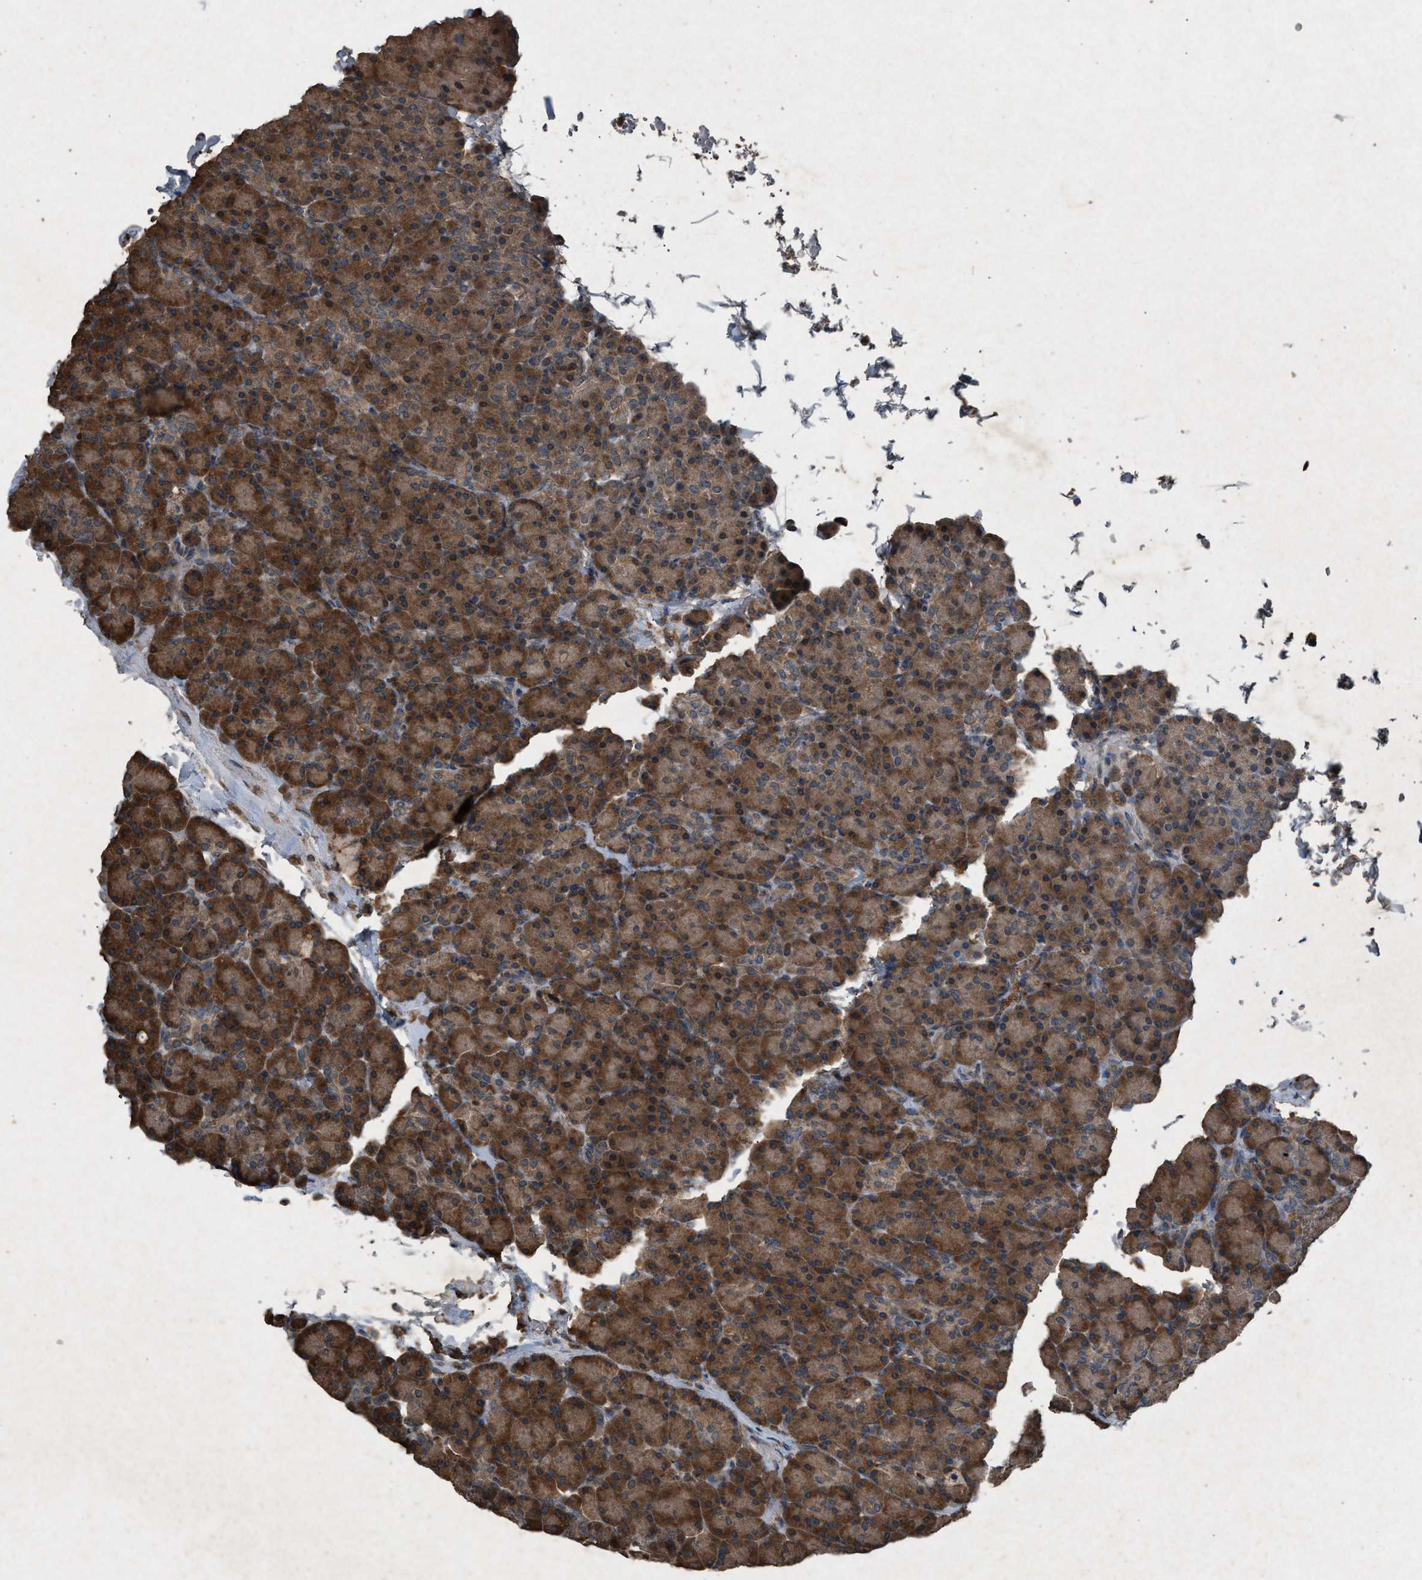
{"staining": {"intensity": "strong", "quantity": ">75%", "location": "cytoplasmic/membranous"}, "tissue": "pancreas", "cell_type": "Exocrine glandular cells", "image_type": "normal", "snomed": [{"axis": "morphology", "description": "Normal tissue, NOS"}, {"axis": "topography", "description": "Pancreas"}], "caption": "Protein expression analysis of normal pancreas exhibits strong cytoplasmic/membranous expression in approximately >75% of exocrine glandular cells. (DAB IHC with brightfield microscopy, high magnification).", "gene": "CALR", "patient": {"sex": "female", "age": 43}}